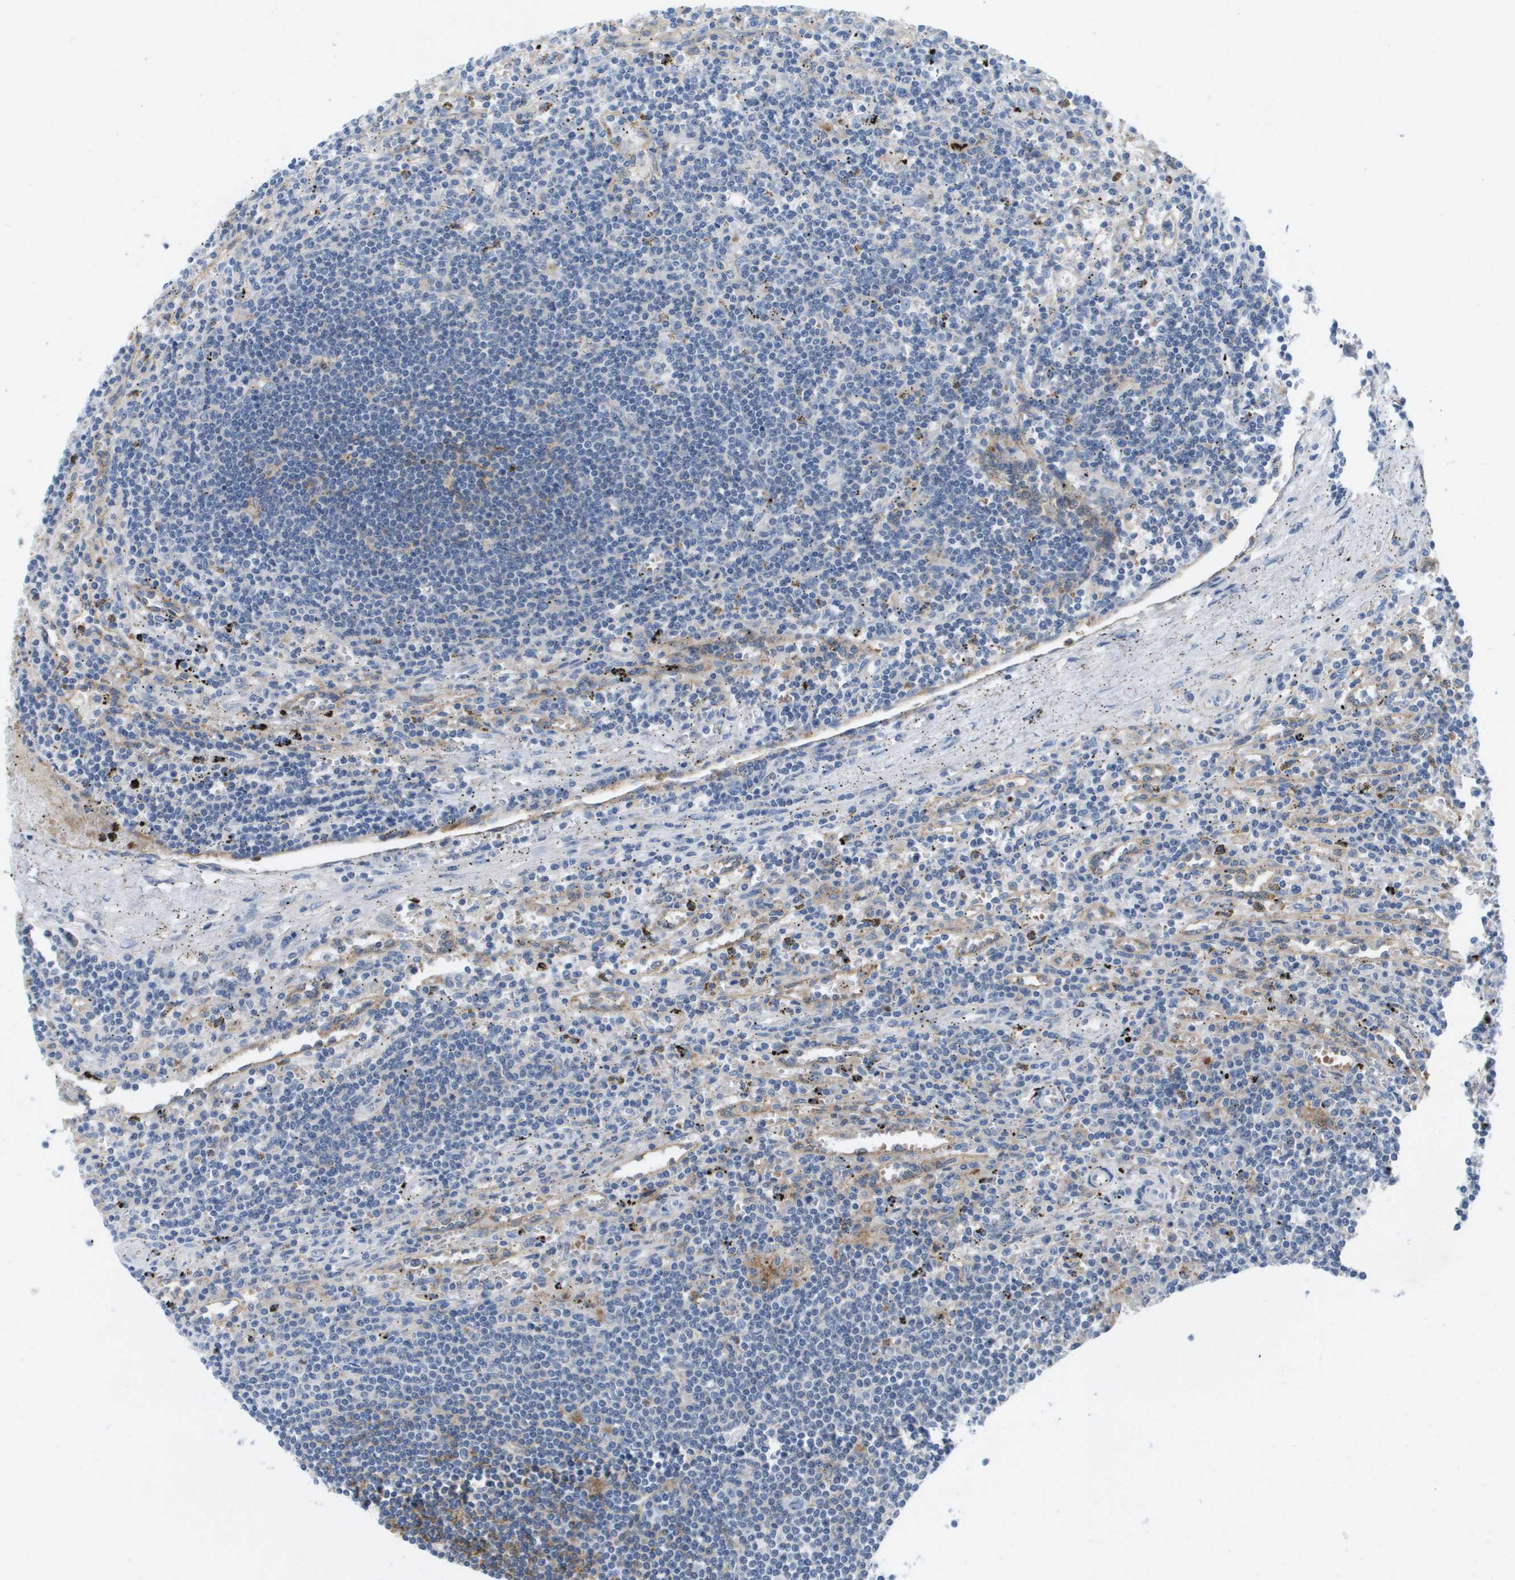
{"staining": {"intensity": "negative", "quantity": "none", "location": "none"}, "tissue": "lymphoma", "cell_type": "Tumor cells", "image_type": "cancer", "snomed": [{"axis": "morphology", "description": "Malignant lymphoma, non-Hodgkin's type, Low grade"}, {"axis": "topography", "description": "Spleen"}], "caption": "Image shows no significant protein positivity in tumor cells of malignant lymphoma, non-Hodgkin's type (low-grade).", "gene": "LIPG", "patient": {"sex": "male", "age": 76}}